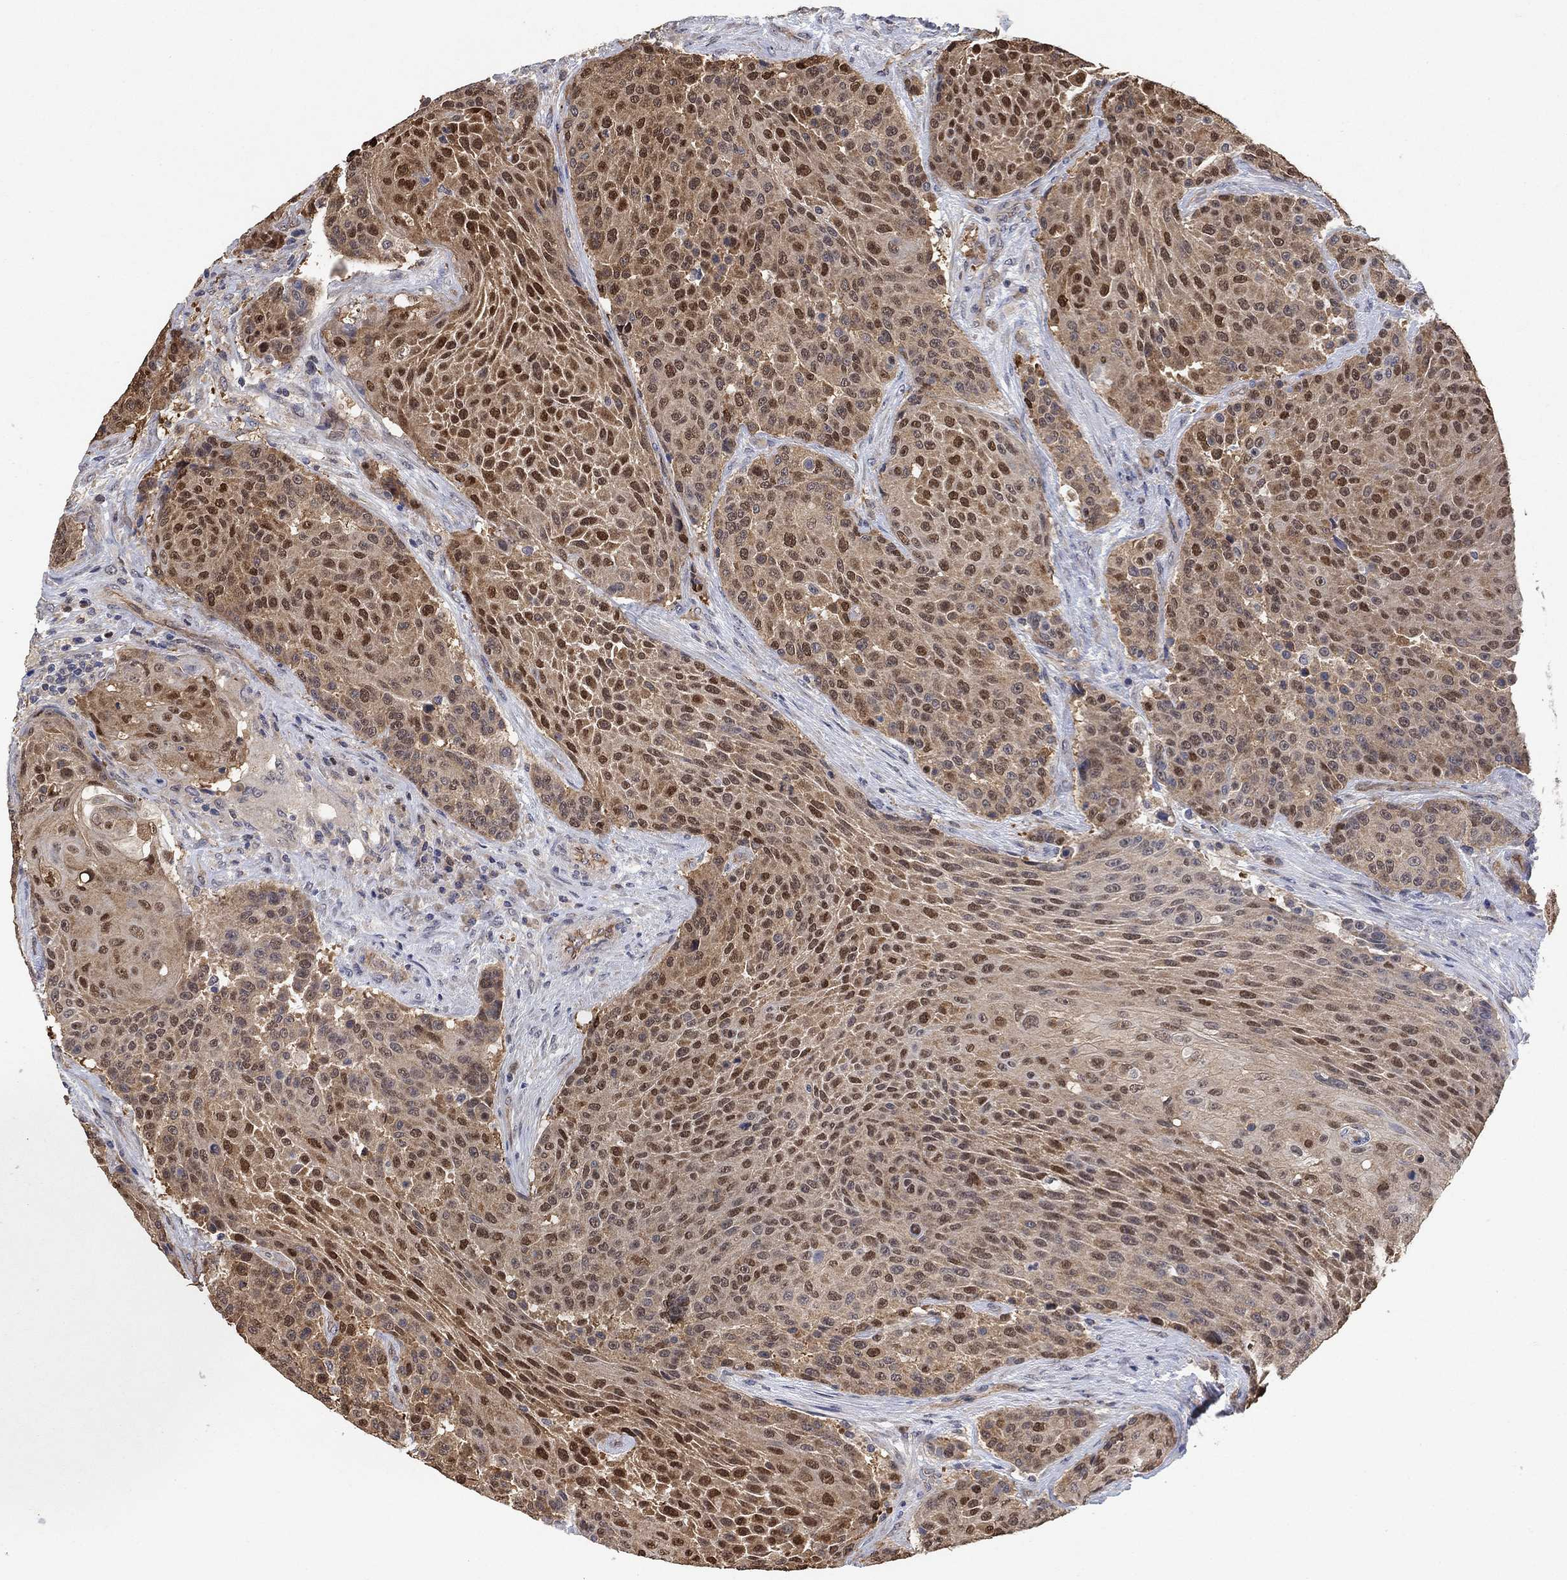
{"staining": {"intensity": "moderate", "quantity": "25%-75%", "location": "cytoplasmic/membranous,nuclear"}, "tissue": "urothelial cancer", "cell_type": "Tumor cells", "image_type": "cancer", "snomed": [{"axis": "morphology", "description": "Urothelial carcinoma, High grade"}, {"axis": "topography", "description": "Urinary bladder"}], "caption": "The immunohistochemical stain highlights moderate cytoplasmic/membranous and nuclear staining in tumor cells of urothelial carcinoma (high-grade) tissue.", "gene": "MCUR1", "patient": {"sex": "female", "age": 63}}